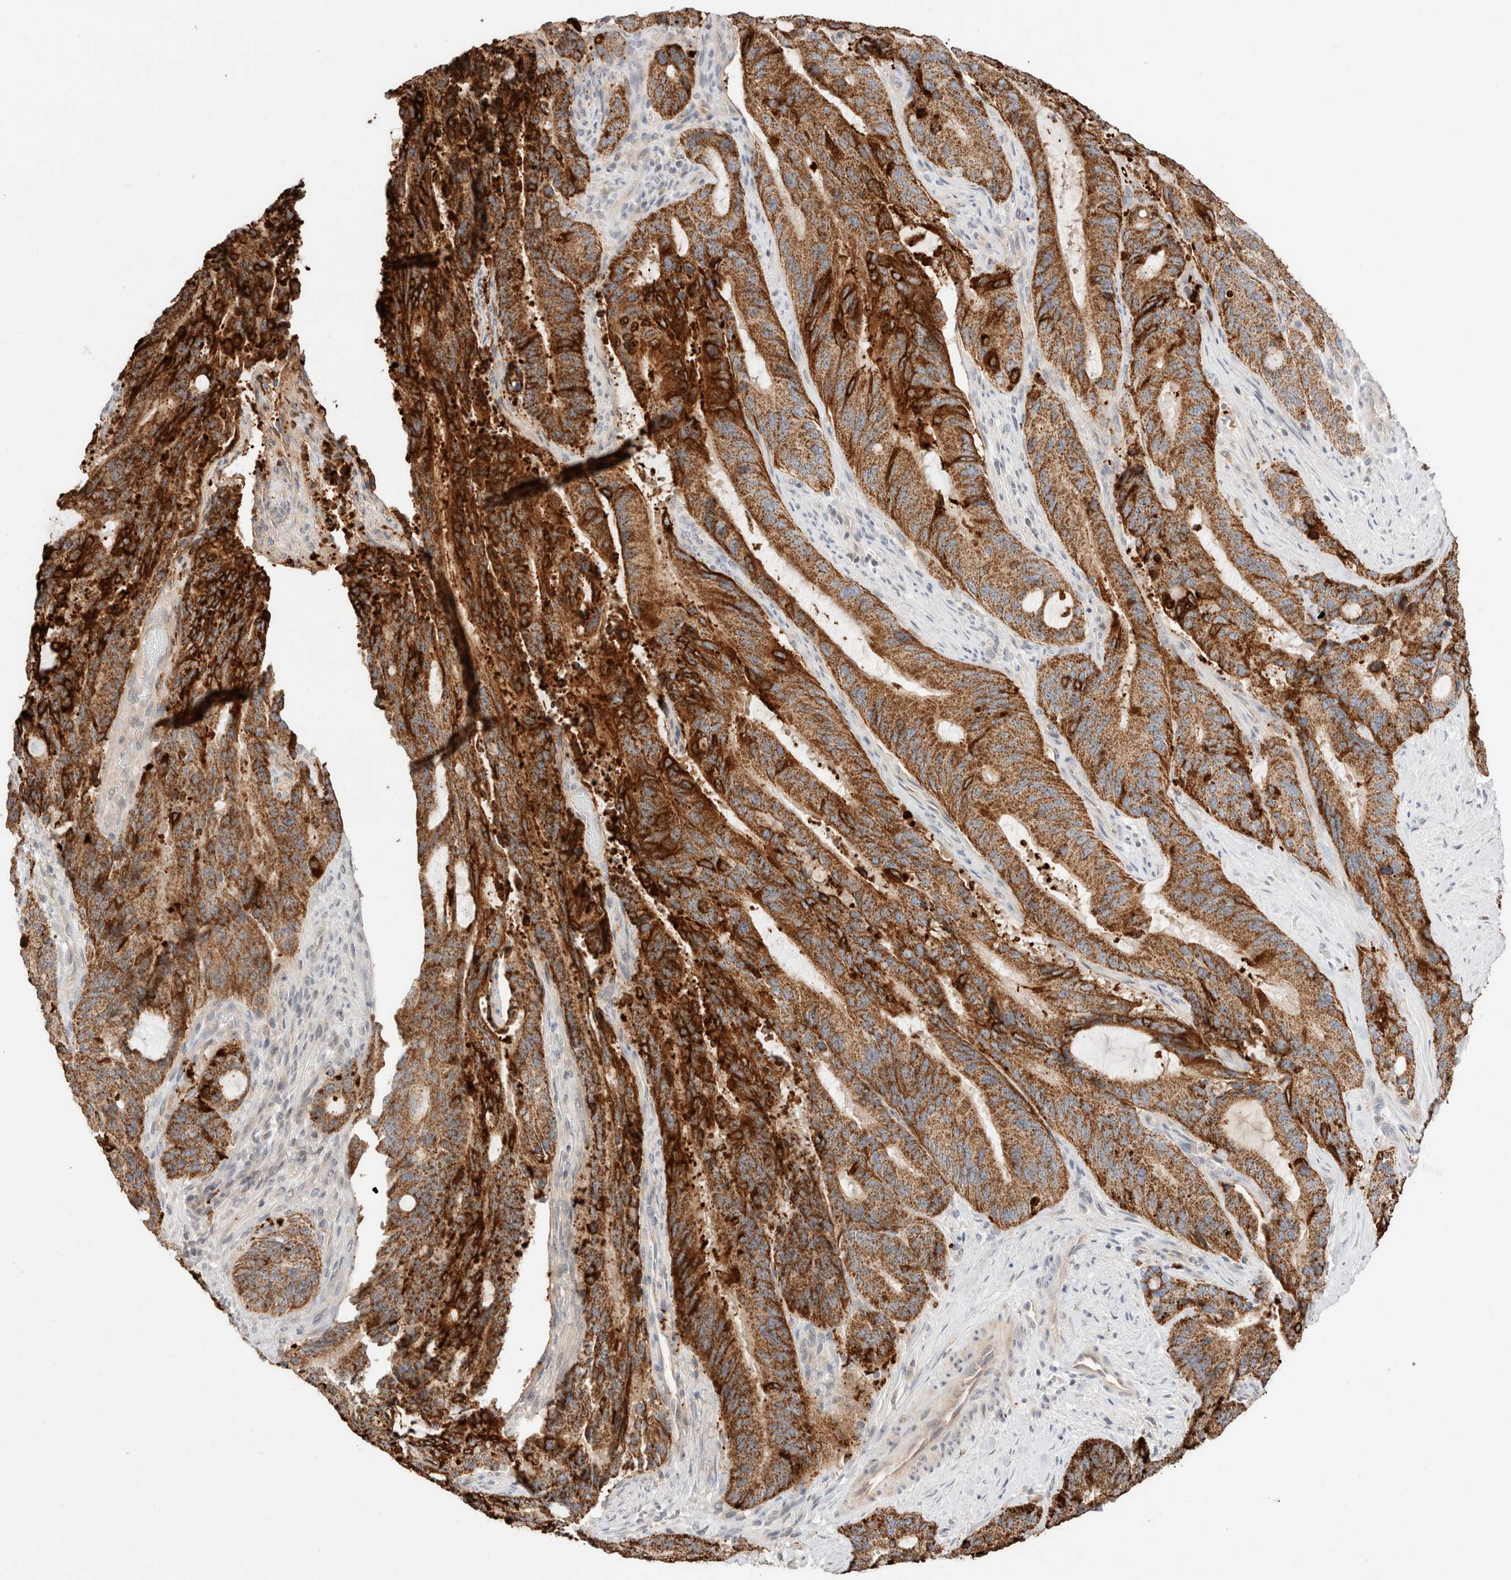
{"staining": {"intensity": "strong", "quantity": ">75%", "location": "cytoplasmic/membranous"}, "tissue": "liver cancer", "cell_type": "Tumor cells", "image_type": "cancer", "snomed": [{"axis": "morphology", "description": "Normal tissue, NOS"}, {"axis": "morphology", "description": "Cholangiocarcinoma"}, {"axis": "topography", "description": "Liver"}, {"axis": "topography", "description": "Peripheral nerve tissue"}], "caption": "Human liver cancer (cholangiocarcinoma) stained with a protein marker demonstrates strong staining in tumor cells.", "gene": "TRIM41", "patient": {"sex": "female", "age": 73}}